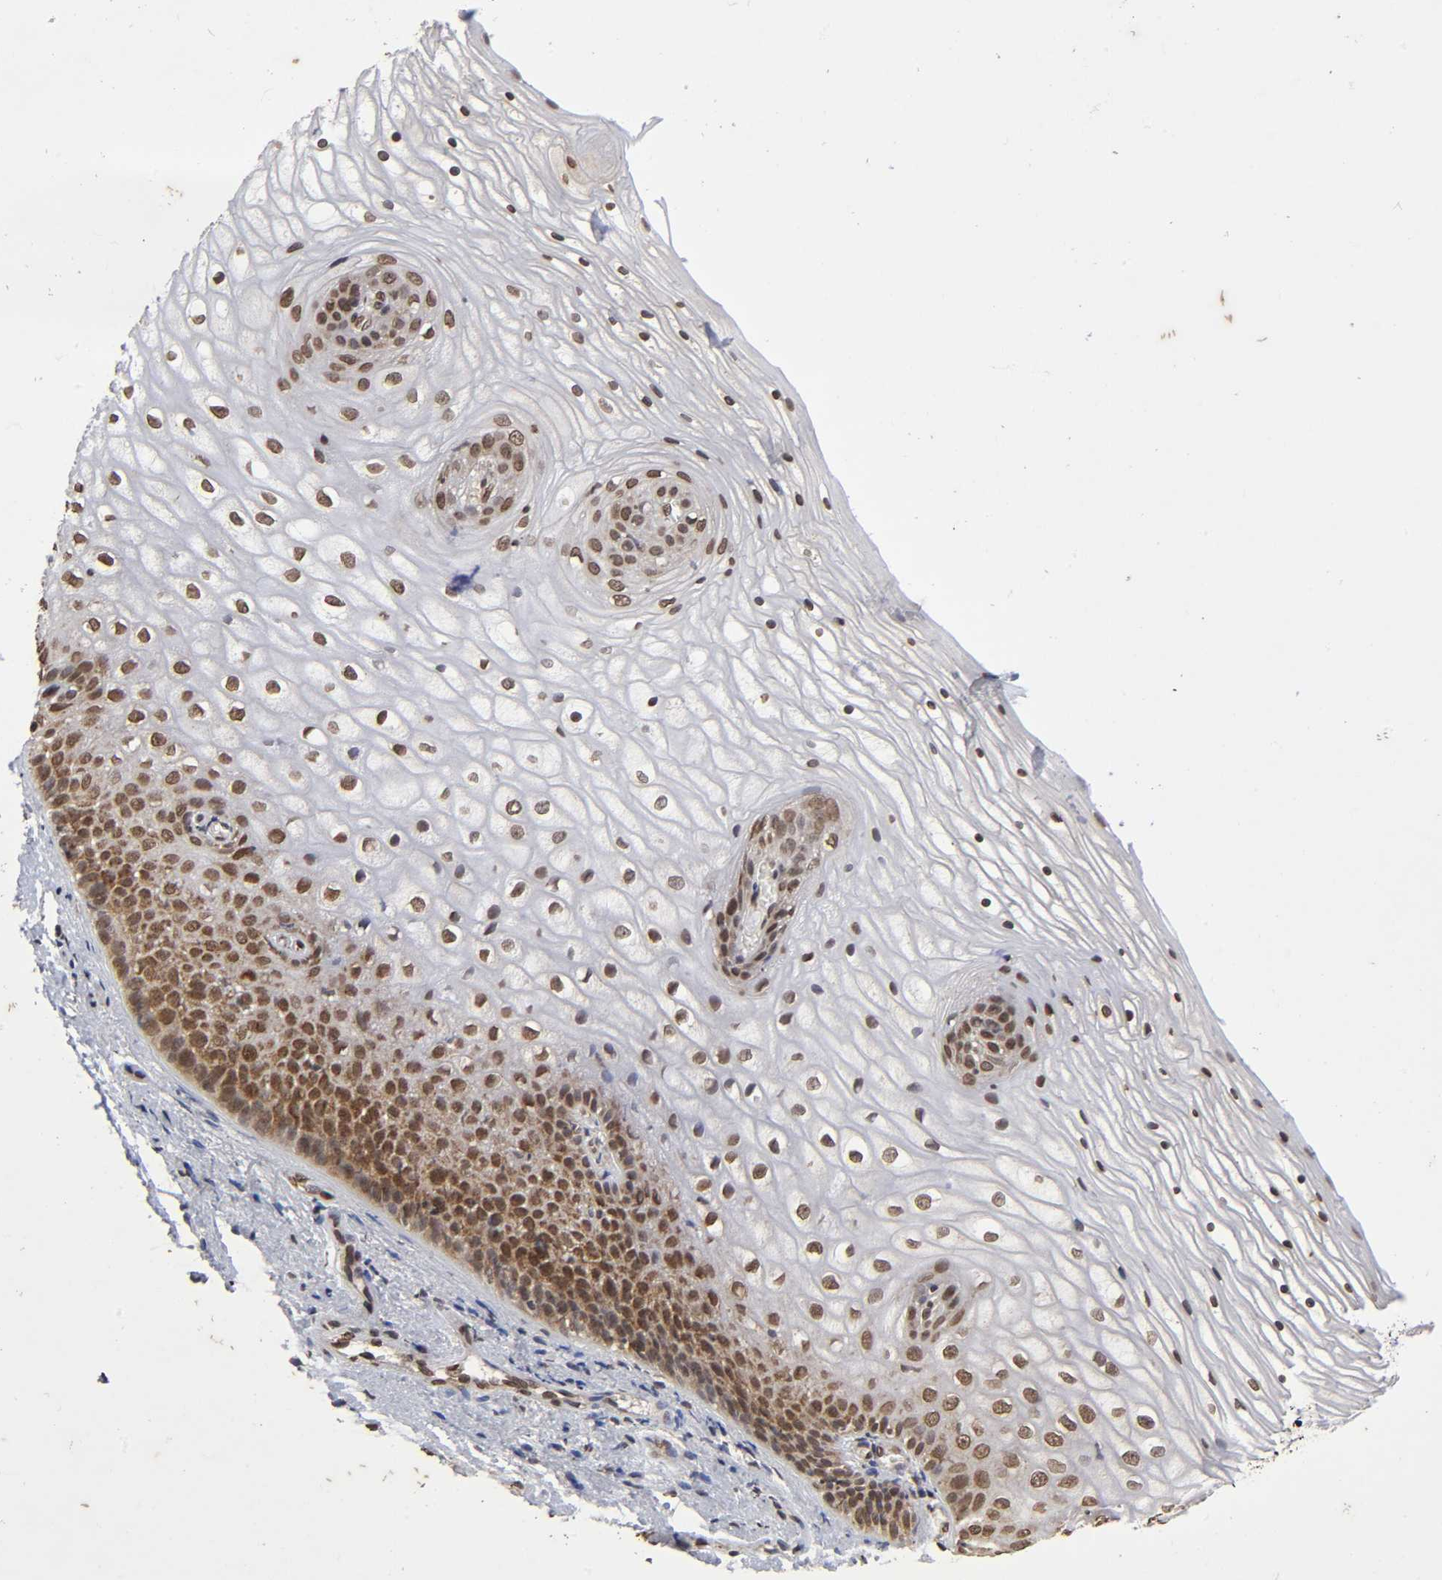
{"staining": {"intensity": "strong", "quantity": ">75%", "location": "nuclear"}, "tissue": "vagina", "cell_type": "Squamous epithelial cells", "image_type": "normal", "snomed": [{"axis": "morphology", "description": "Normal tissue, NOS"}, {"axis": "topography", "description": "Vagina"}], "caption": "Immunohistochemical staining of unremarkable vagina shows strong nuclear protein expression in approximately >75% of squamous epithelial cells.", "gene": "MLLT6", "patient": {"sex": "female", "age": 34}}